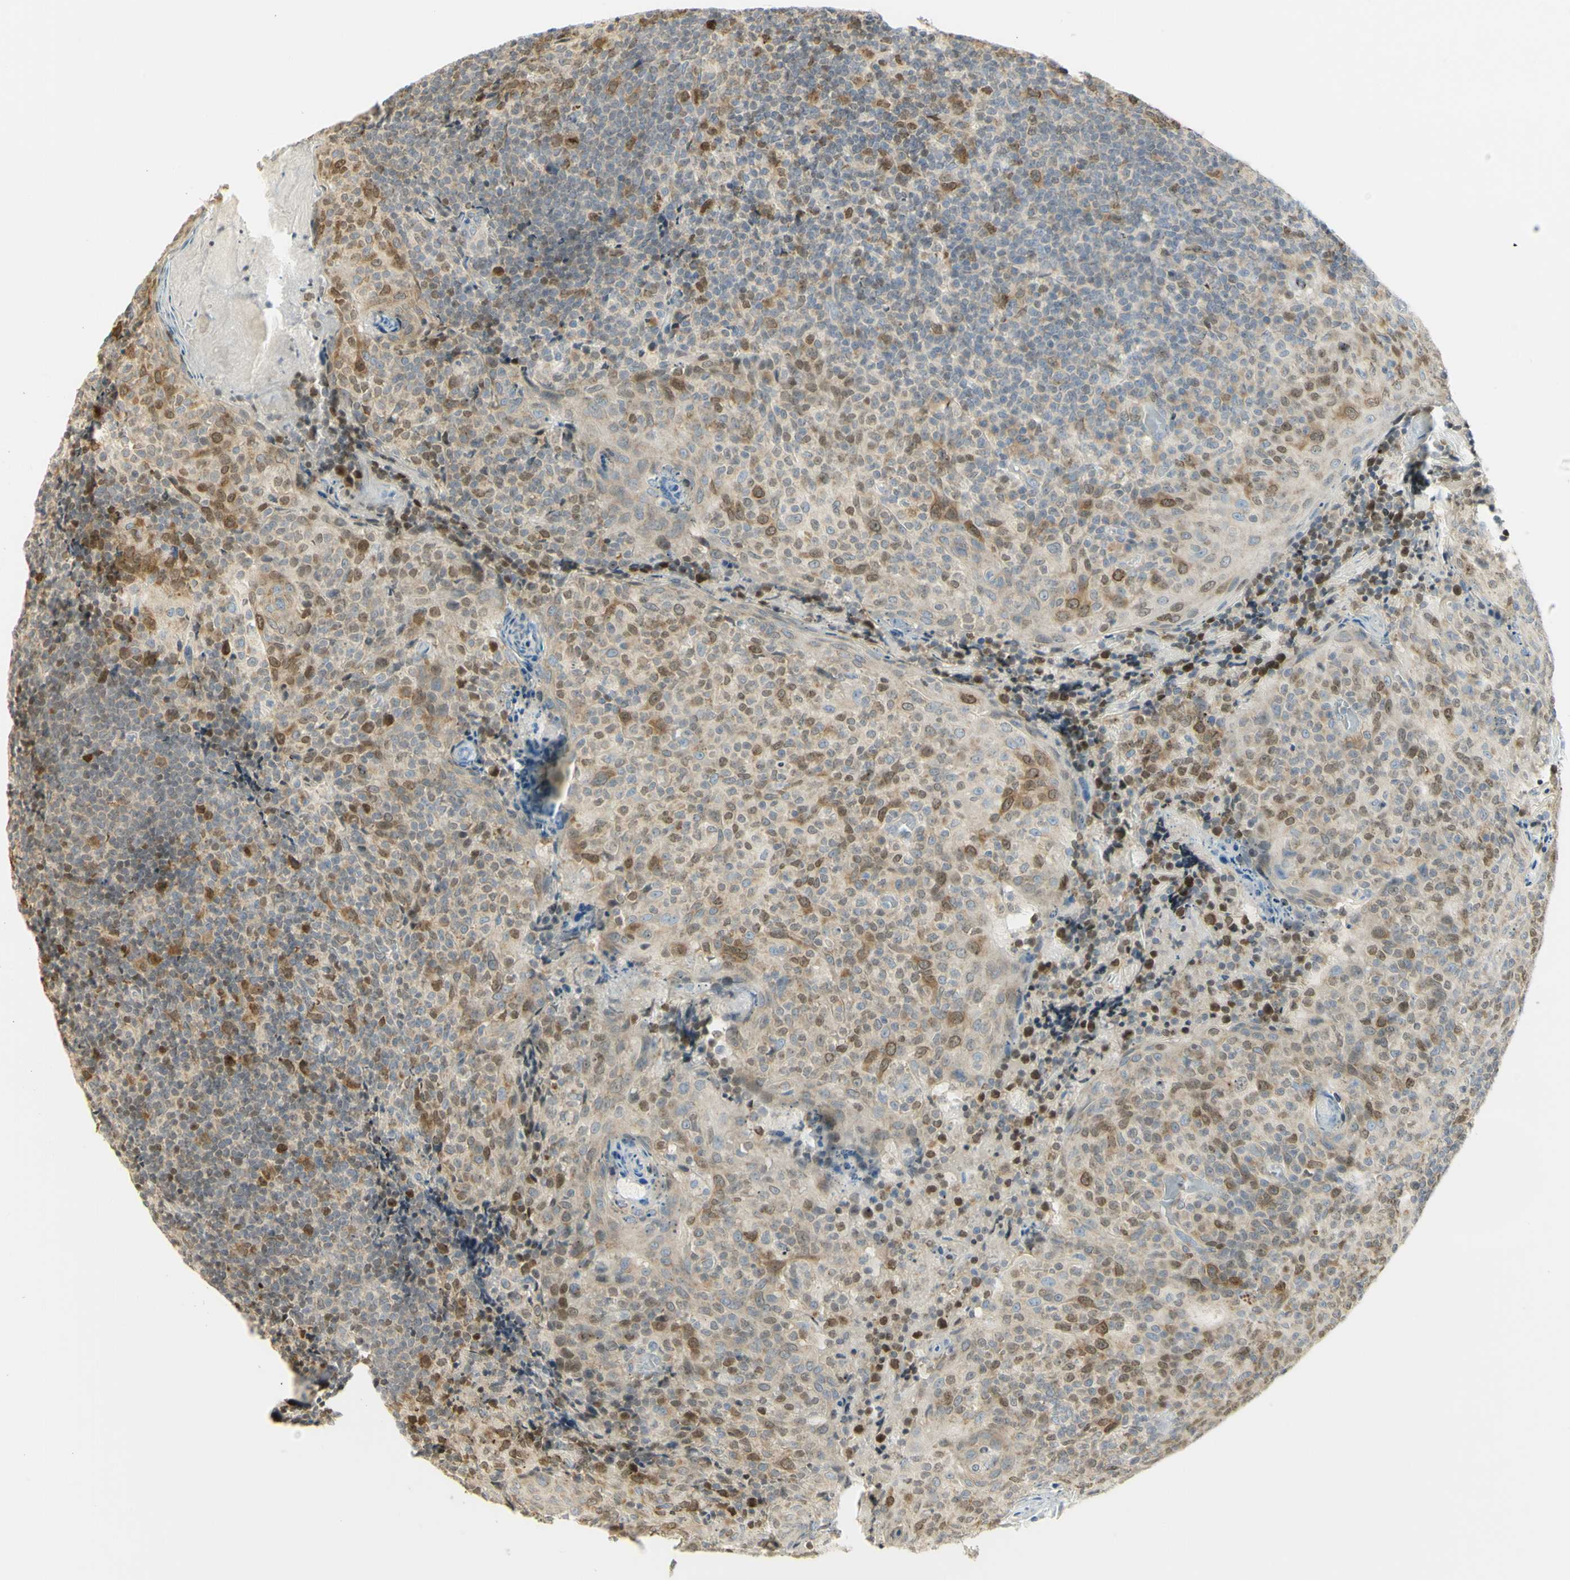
{"staining": {"intensity": "strong", "quantity": "25%-75%", "location": "nuclear"}, "tissue": "tonsil", "cell_type": "Germinal center cells", "image_type": "normal", "snomed": [{"axis": "morphology", "description": "Normal tissue, NOS"}, {"axis": "topography", "description": "Tonsil"}], "caption": "The micrograph displays immunohistochemical staining of unremarkable tonsil. There is strong nuclear expression is appreciated in about 25%-75% of germinal center cells. Ihc stains the protein in brown and the nuclei are stained blue.", "gene": "KIF11", "patient": {"sex": "female", "age": 19}}